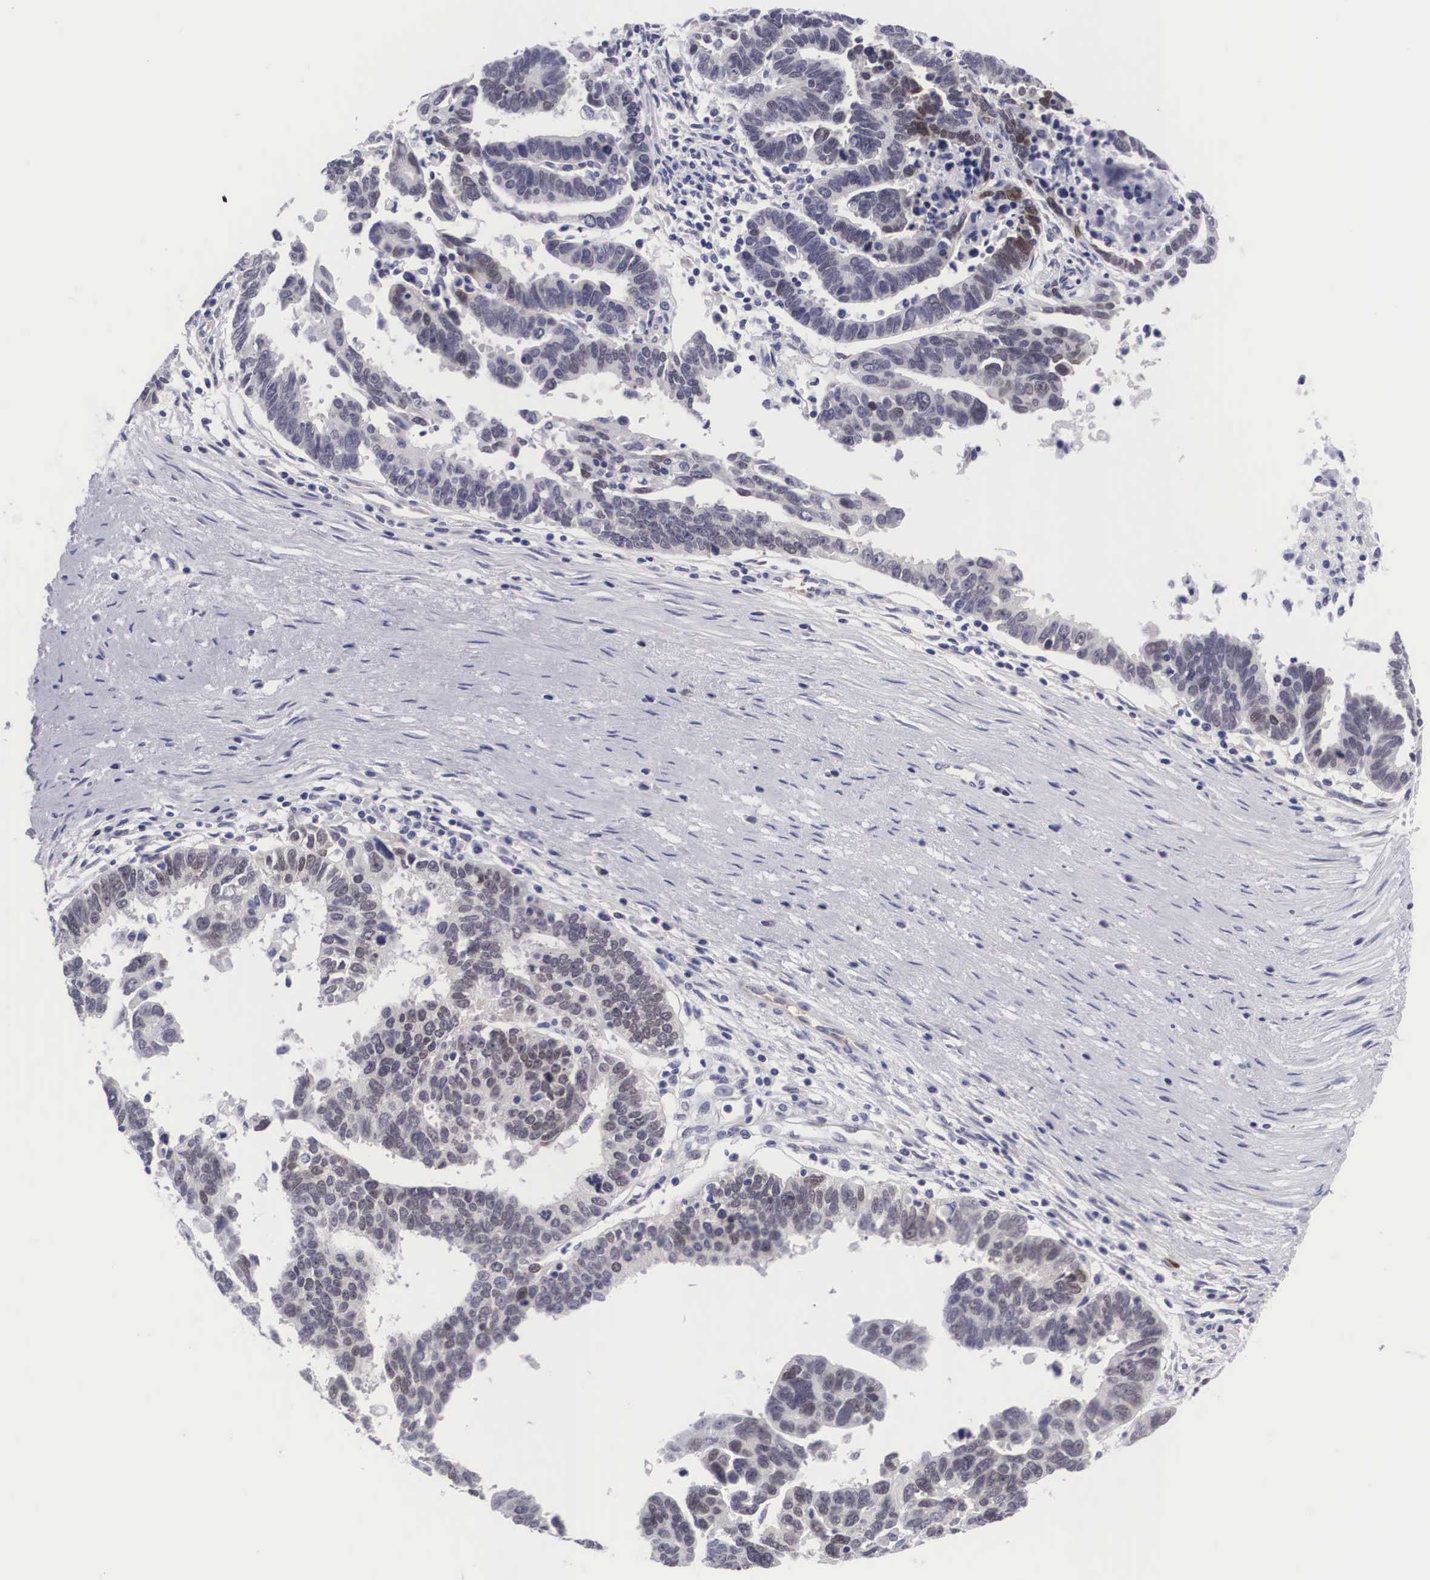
{"staining": {"intensity": "negative", "quantity": "none", "location": "none"}, "tissue": "ovarian cancer", "cell_type": "Tumor cells", "image_type": "cancer", "snomed": [{"axis": "morphology", "description": "Carcinoma, endometroid"}, {"axis": "morphology", "description": "Cystadenocarcinoma, serous, NOS"}, {"axis": "topography", "description": "Ovary"}], "caption": "The image reveals no significant positivity in tumor cells of ovarian cancer. The staining was performed using DAB to visualize the protein expression in brown, while the nuclei were stained in blue with hematoxylin (Magnification: 20x).", "gene": "SOX11", "patient": {"sex": "female", "age": 45}}